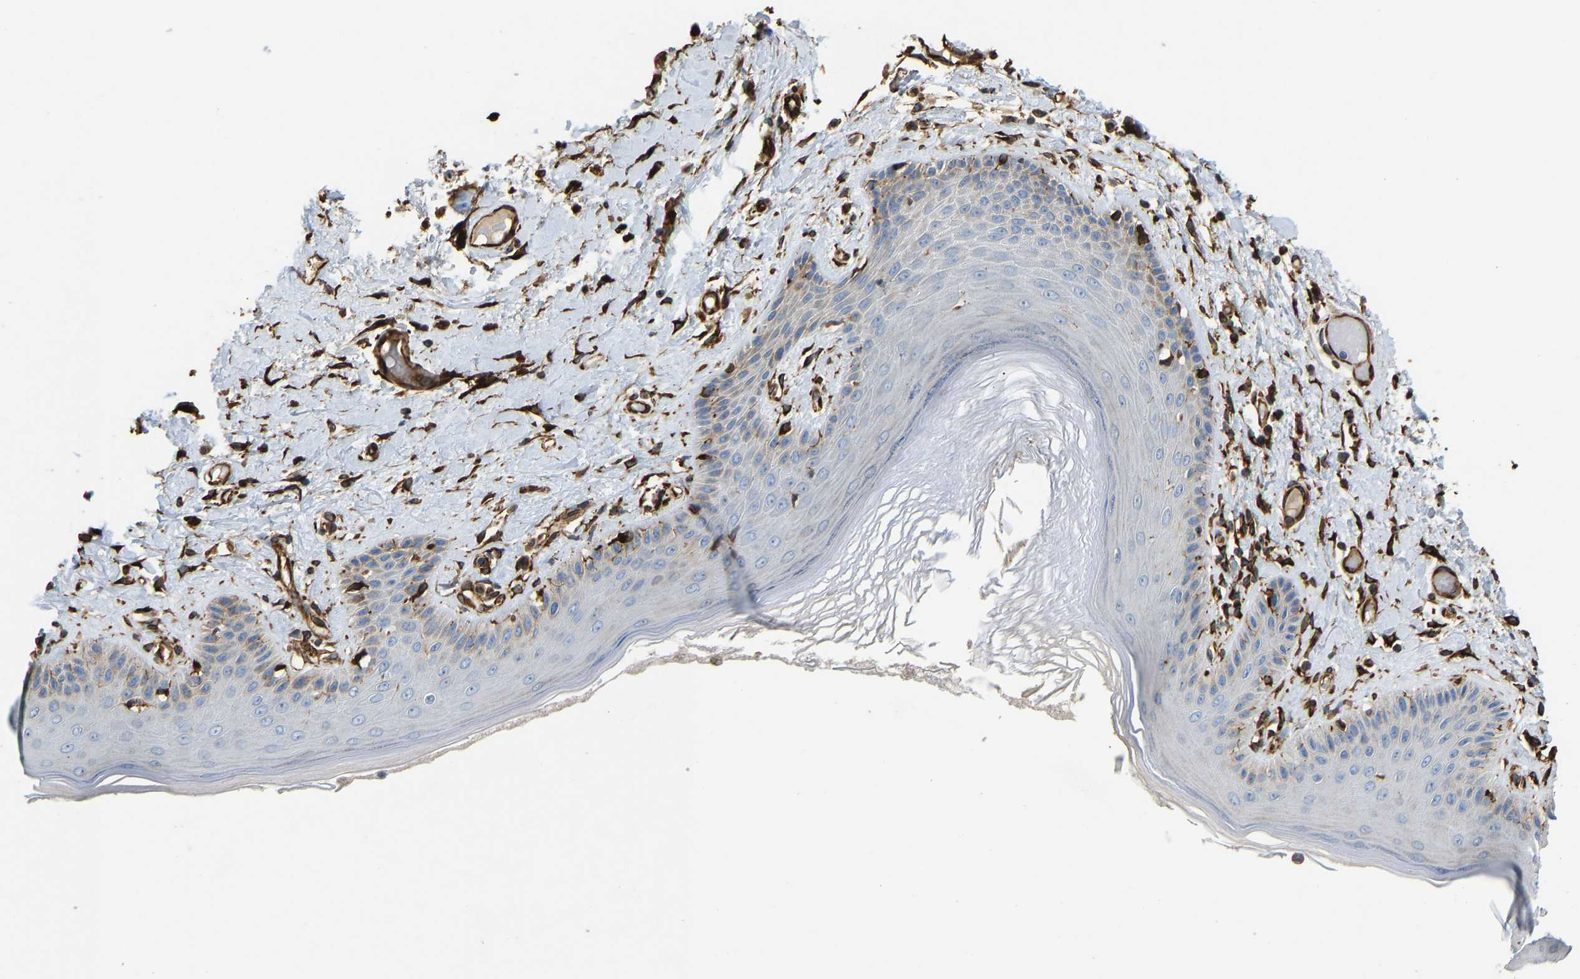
{"staining": {"intensity": "moderate", "quantity": "<25%", "location": "cytoplasmic/membranous"}, "tissue": "skin", "cell_type": "Epidermal cells", "image_type": "normal", "snomed": [{"axis": "morphology", "description": "Normal tissue, NOS"}, {"axis": "topography", "description": "Vulva"}], "caption": "Brown immunohistochemical staining in benign skin shows moderate cytoplasmic/membranous staining in about <25% of epidermal cells. The protein is stained brown, and the nuclei are stained in blue (DAB IHC with brightfield microscopy, high magnification).", "gene": "BEX3", "patient": {"sex": "female", "age": 73}}